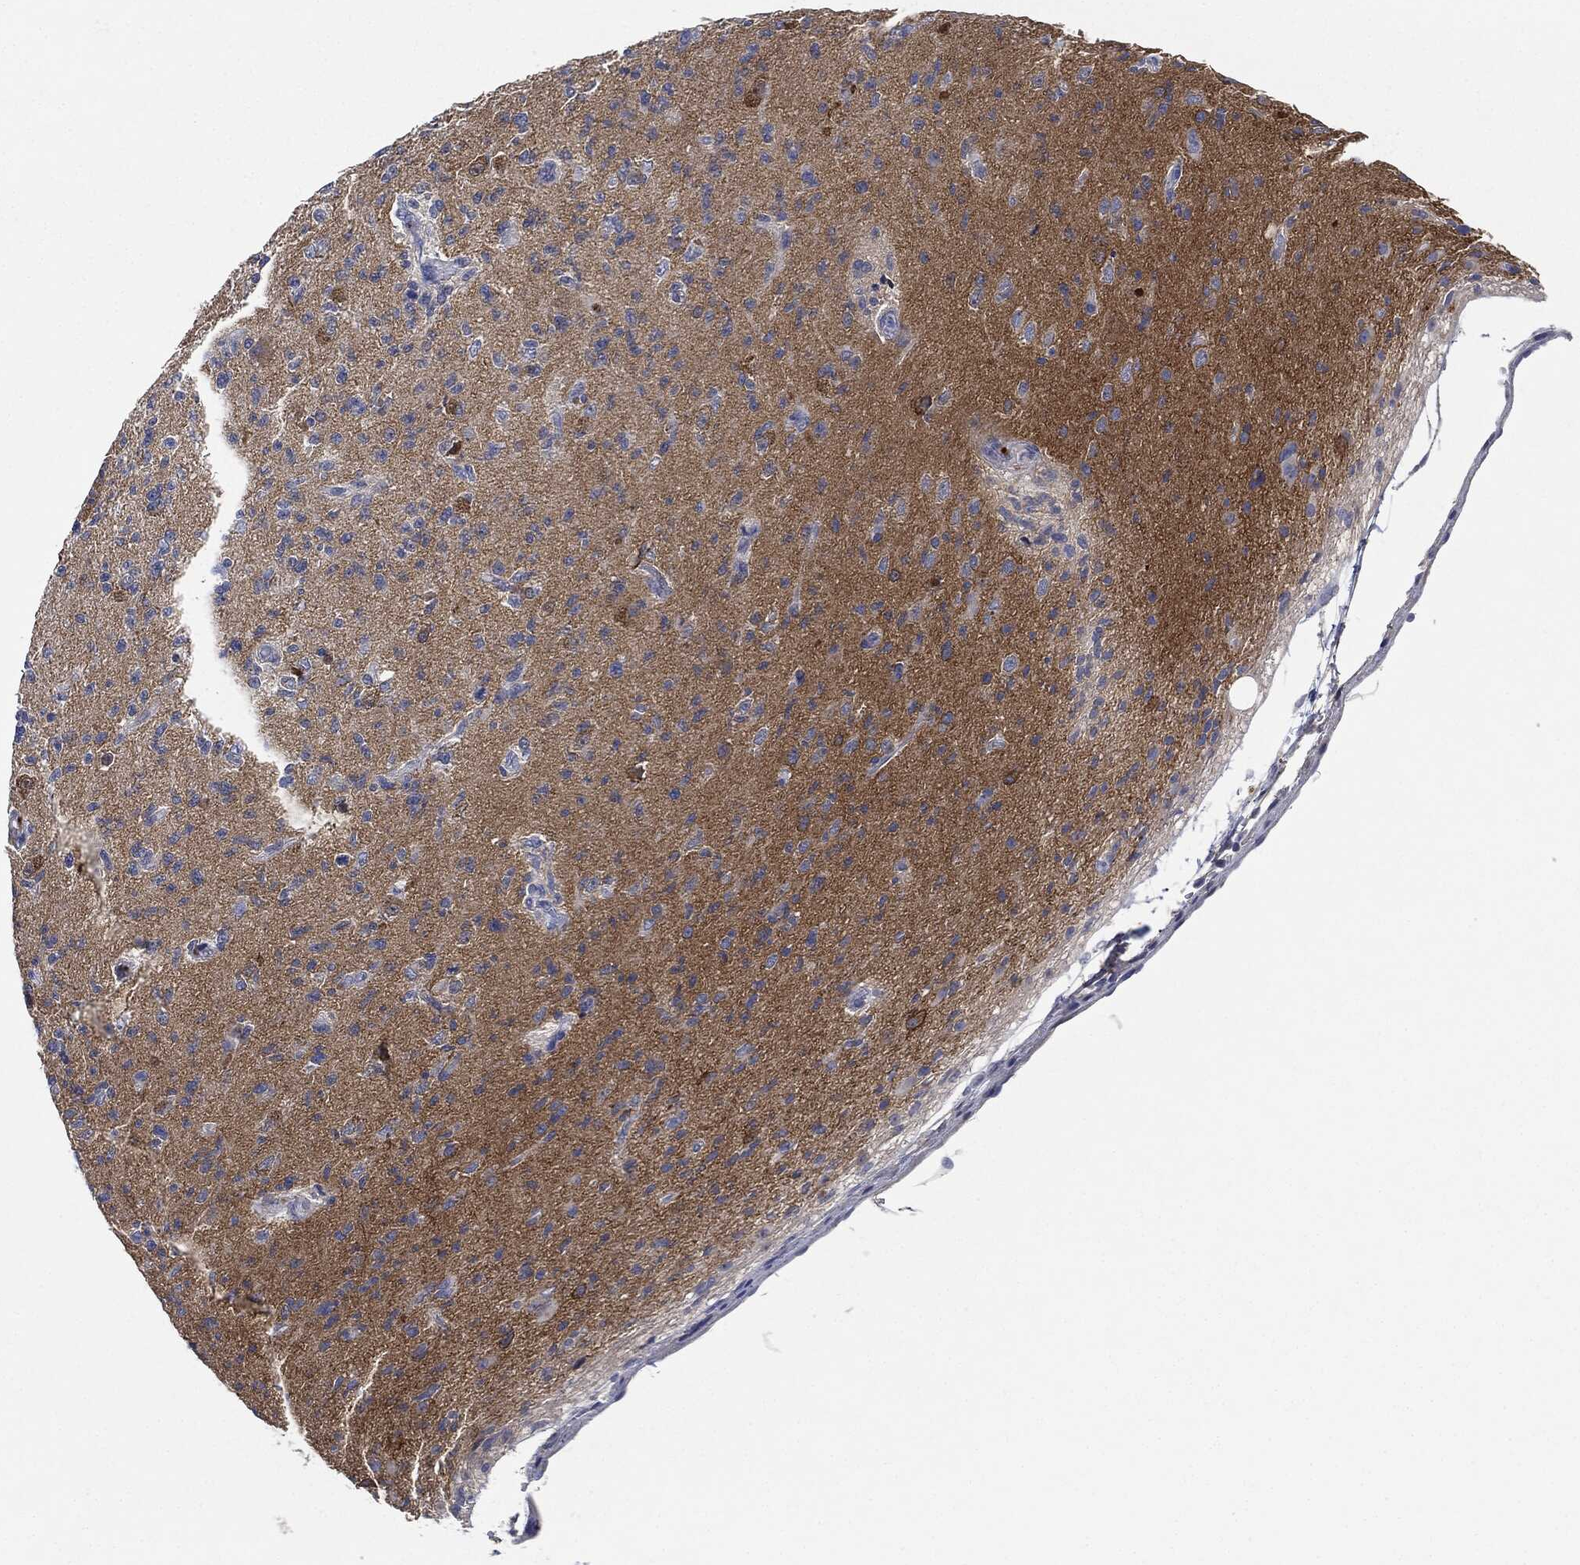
{"staining": {"intensity": "negative", "quantity": "none", "location": "none"}, "tissue": "glioma", "cell_type": "Tumor cells", "image_type": "cancer", "snomed": [{"axis": "morphology", "description": "Glioma, malignant, High grade"}, {"axis": "topography", "description": "Brain"}], "caption": "Histopathology image shows no significant protein staining in tumor cells of malignant glioma (high-grade). Nuclei are stained in blue.", "gene": "NTRK1", "patient": {"sex": "male", "age": 56}}